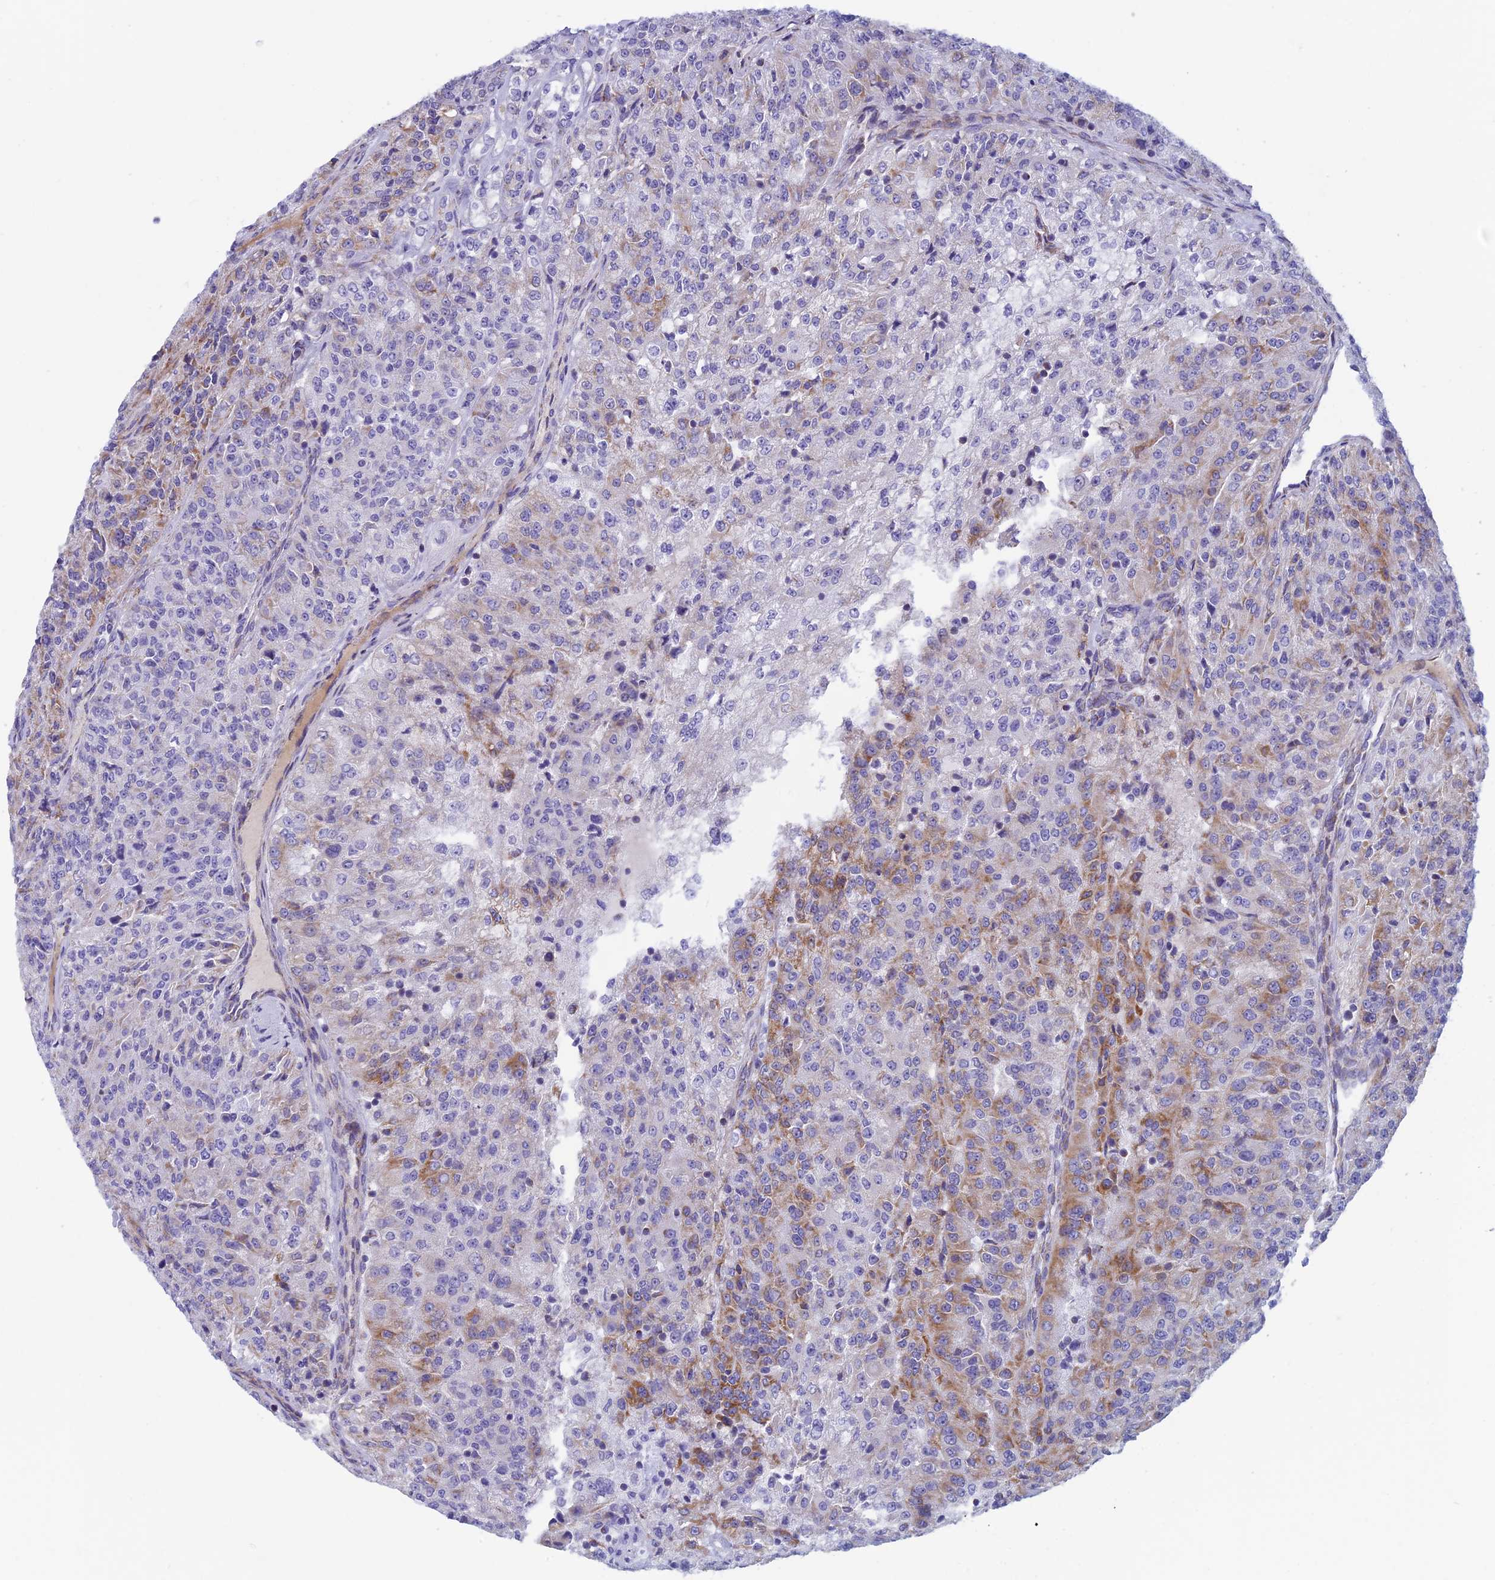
{"staining": {"intensity": "moderate", "quantity": "25%-75%", "location": "cytoplasmic/membranous"}, "tissue": "renal cancer", "cell_type": "Tumor cells", "image_type": "cancer", "snomed": [{"axis": "morphology", "description": "Adenocarcinoma, NOS"}, {"axis": "topography", "description": "Kidney"}], "caption": "Human renal cancer stained with a protein marker reveals moderate staining in tumor cells.", "gene": "NDUFB9", "patient": {"sex": "female", "age": 63}}